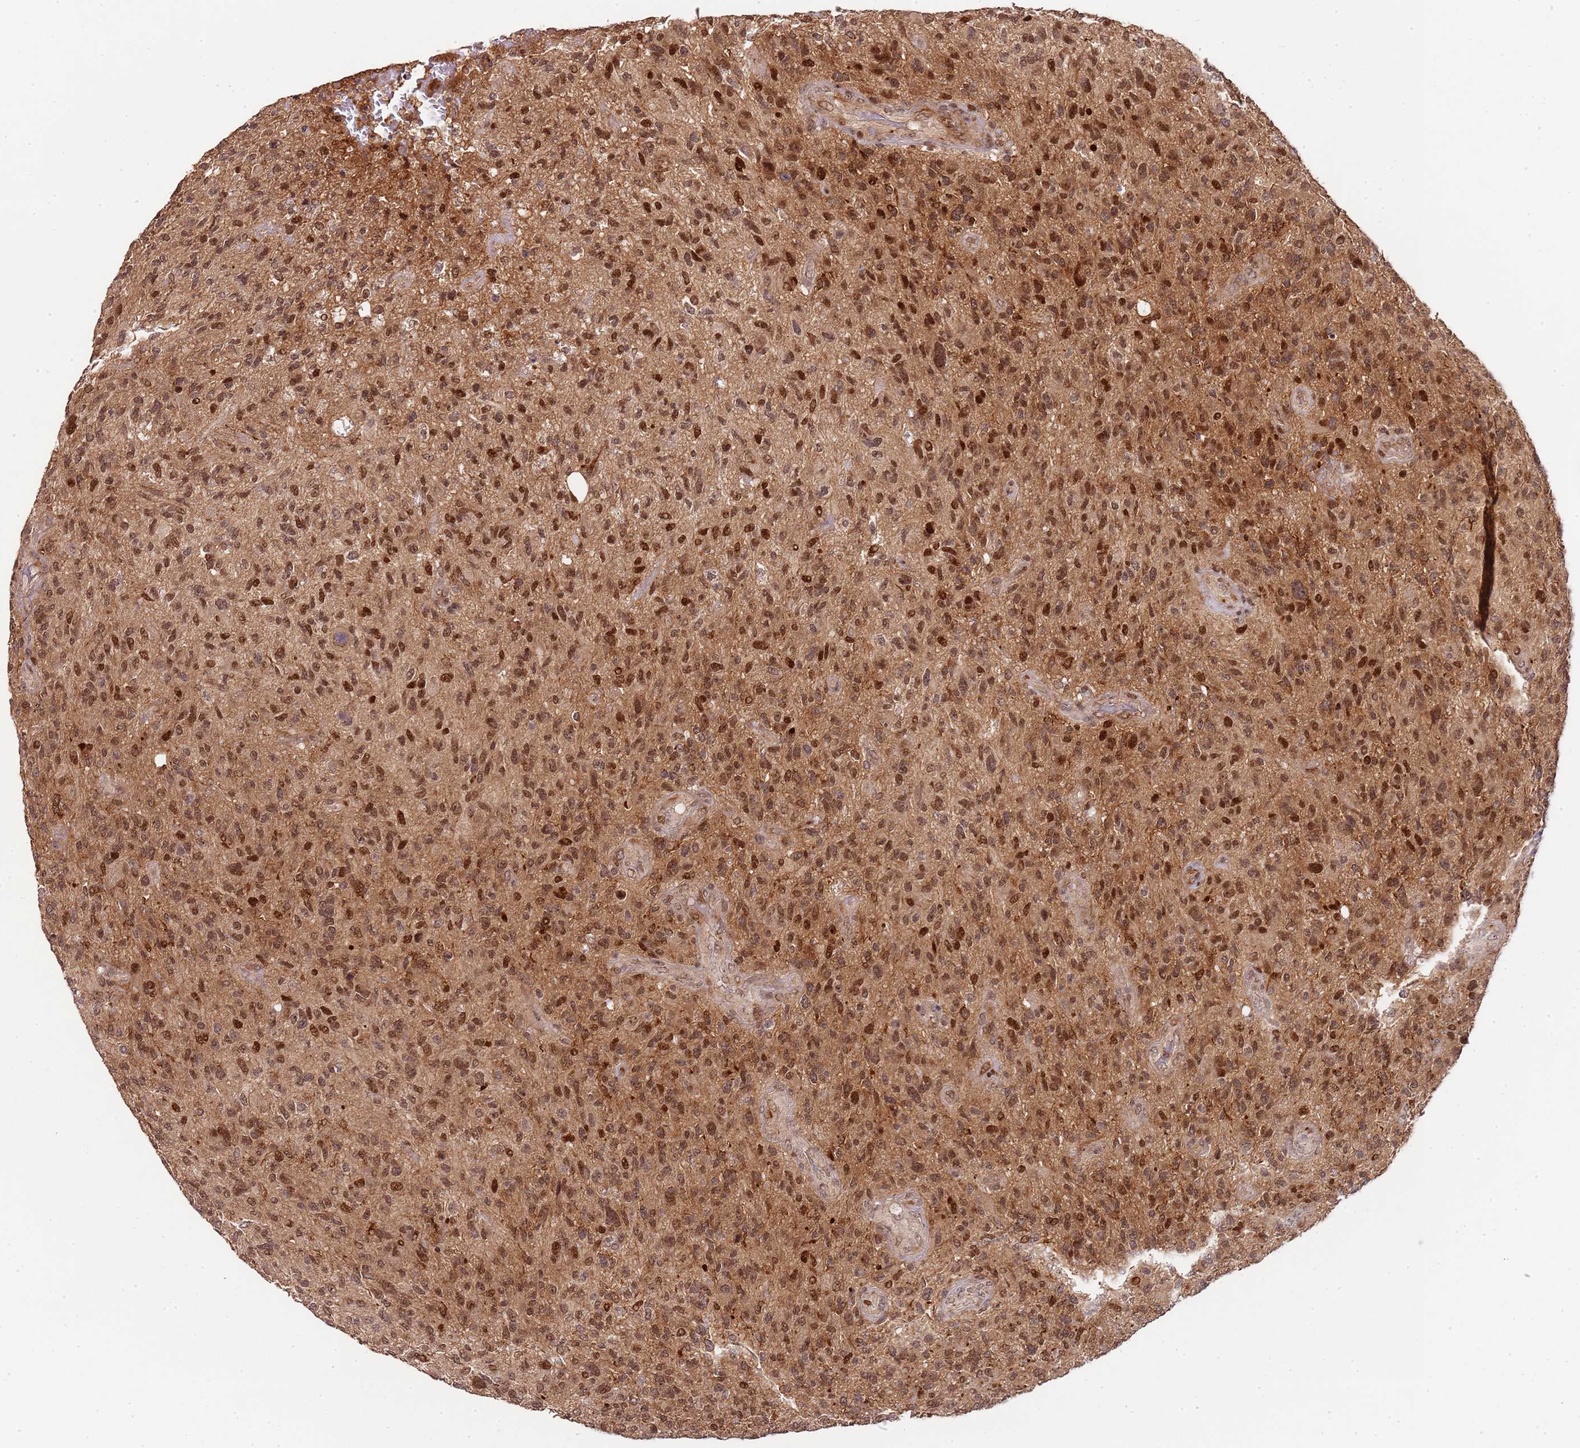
{"staining": {"intensity": "moderate", "quantity": ">75%", "location": "nuclear"}, "tissue": "glioma", "cell_type": "Tumor cells", "image_type": "cancer", "snomed": [{"axis": "morphology", "description": "Glioma, malignant, High grade"}, {"axis": "topography", "description": "Brain"}], "caption": "Malignant glioma (high-grade) tissue displays moderate nuclear staining in approximately >75% of tumor cells, visualized by immunohistochemistry. (DAB (3,3'-diaminobenzidine) IHC, brown staining for protein, blue staining for nuclei).", "gene": "EDC3", "patient": {"sex": "male", "age": 47}}